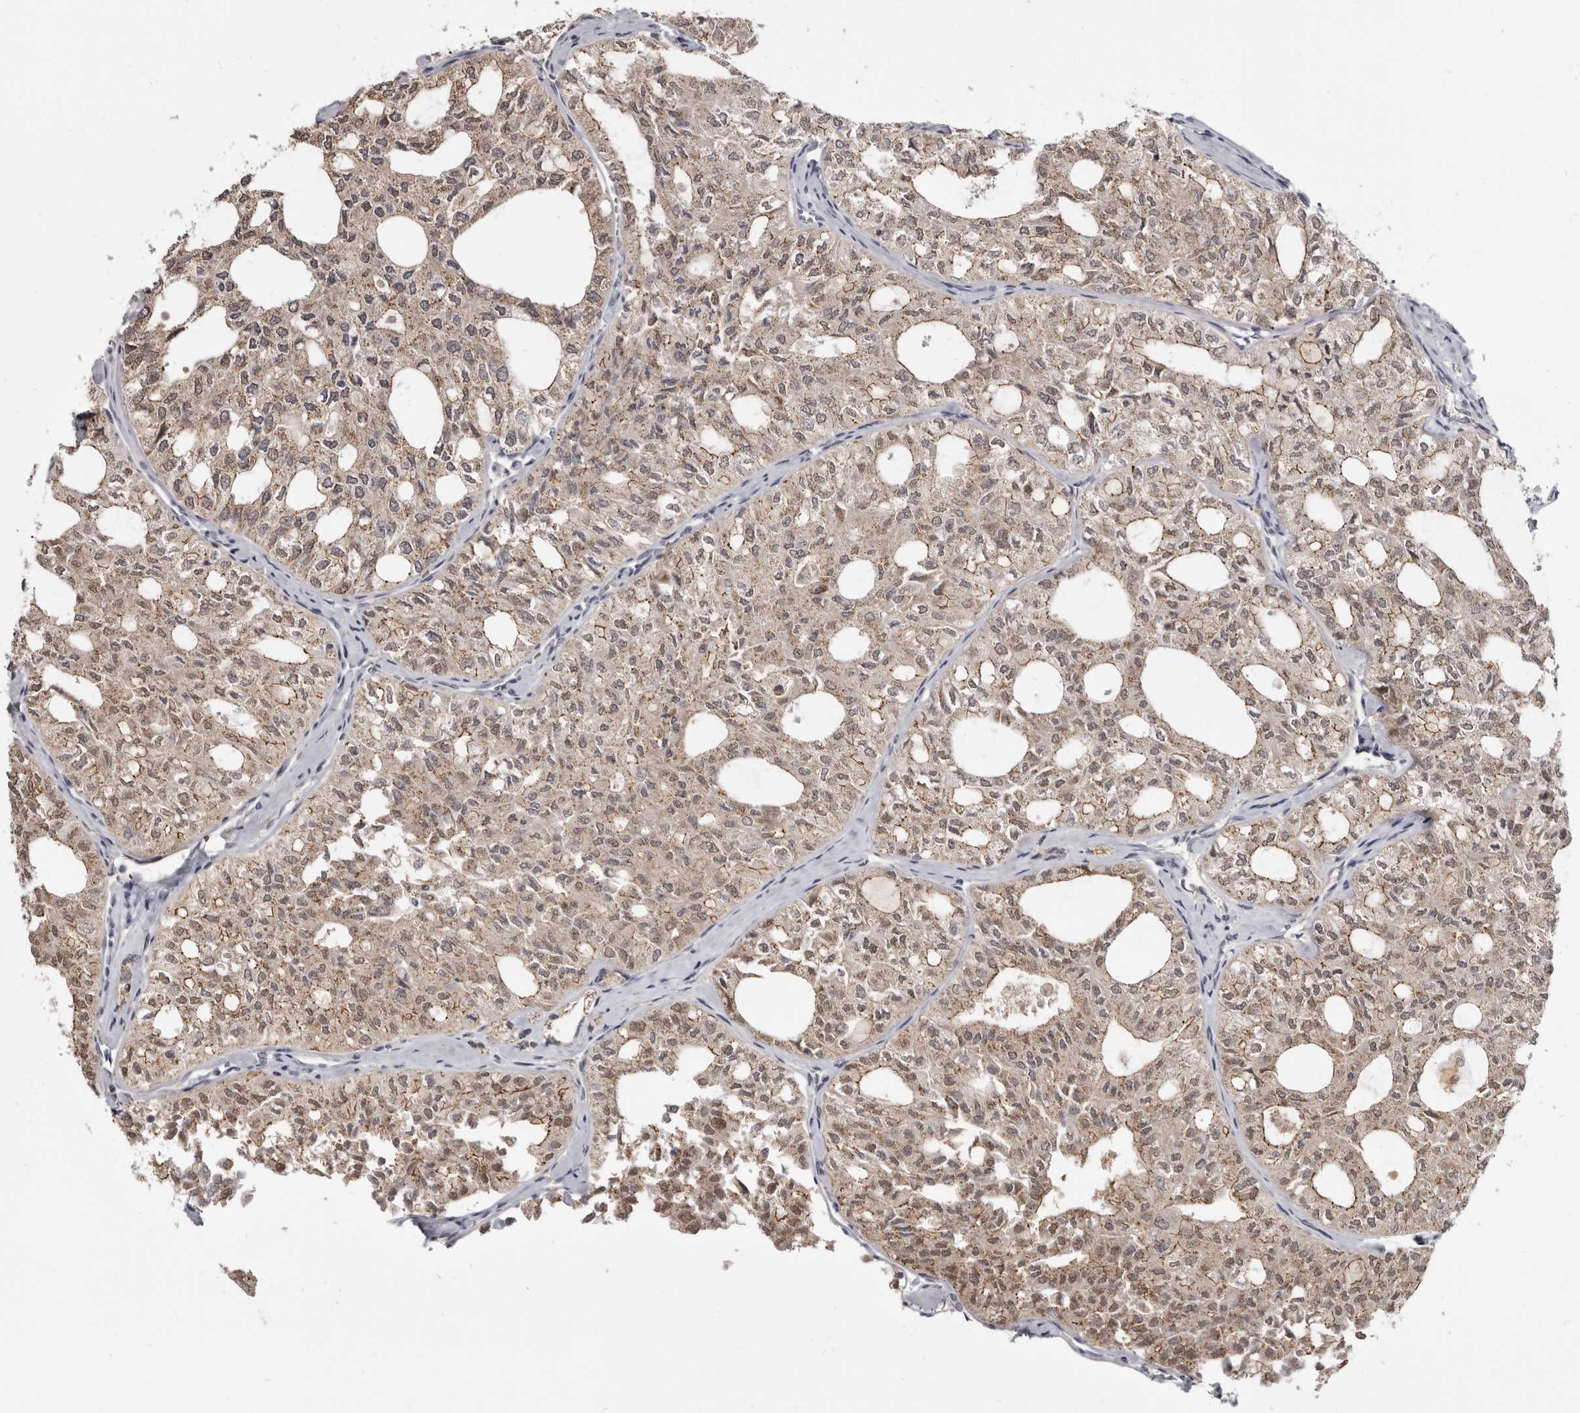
{"staining": {"intensity": "moderate", "quantity": ">75%", "location": "cytoplasmic/membranous,nuclear"}, "tissue": "thyroid cancer", "cell_type": "Tumor cells", "image_type": "cancer", "snomed": [{"axis": "morphology", "description": "Follicular adenoma carcinoma, NOS"}, {"axis": "topography", "description": "Thyroid gland"}], "caption": "Protein staining of follicular adenoma carcinoma (thyroid) tissue reveals moderate cytoplasmic/membranous and nuclear staining in approximately >75% of tumor cells.", "gene": "CGN", "patient": {"sex": "male", "age": 75}}